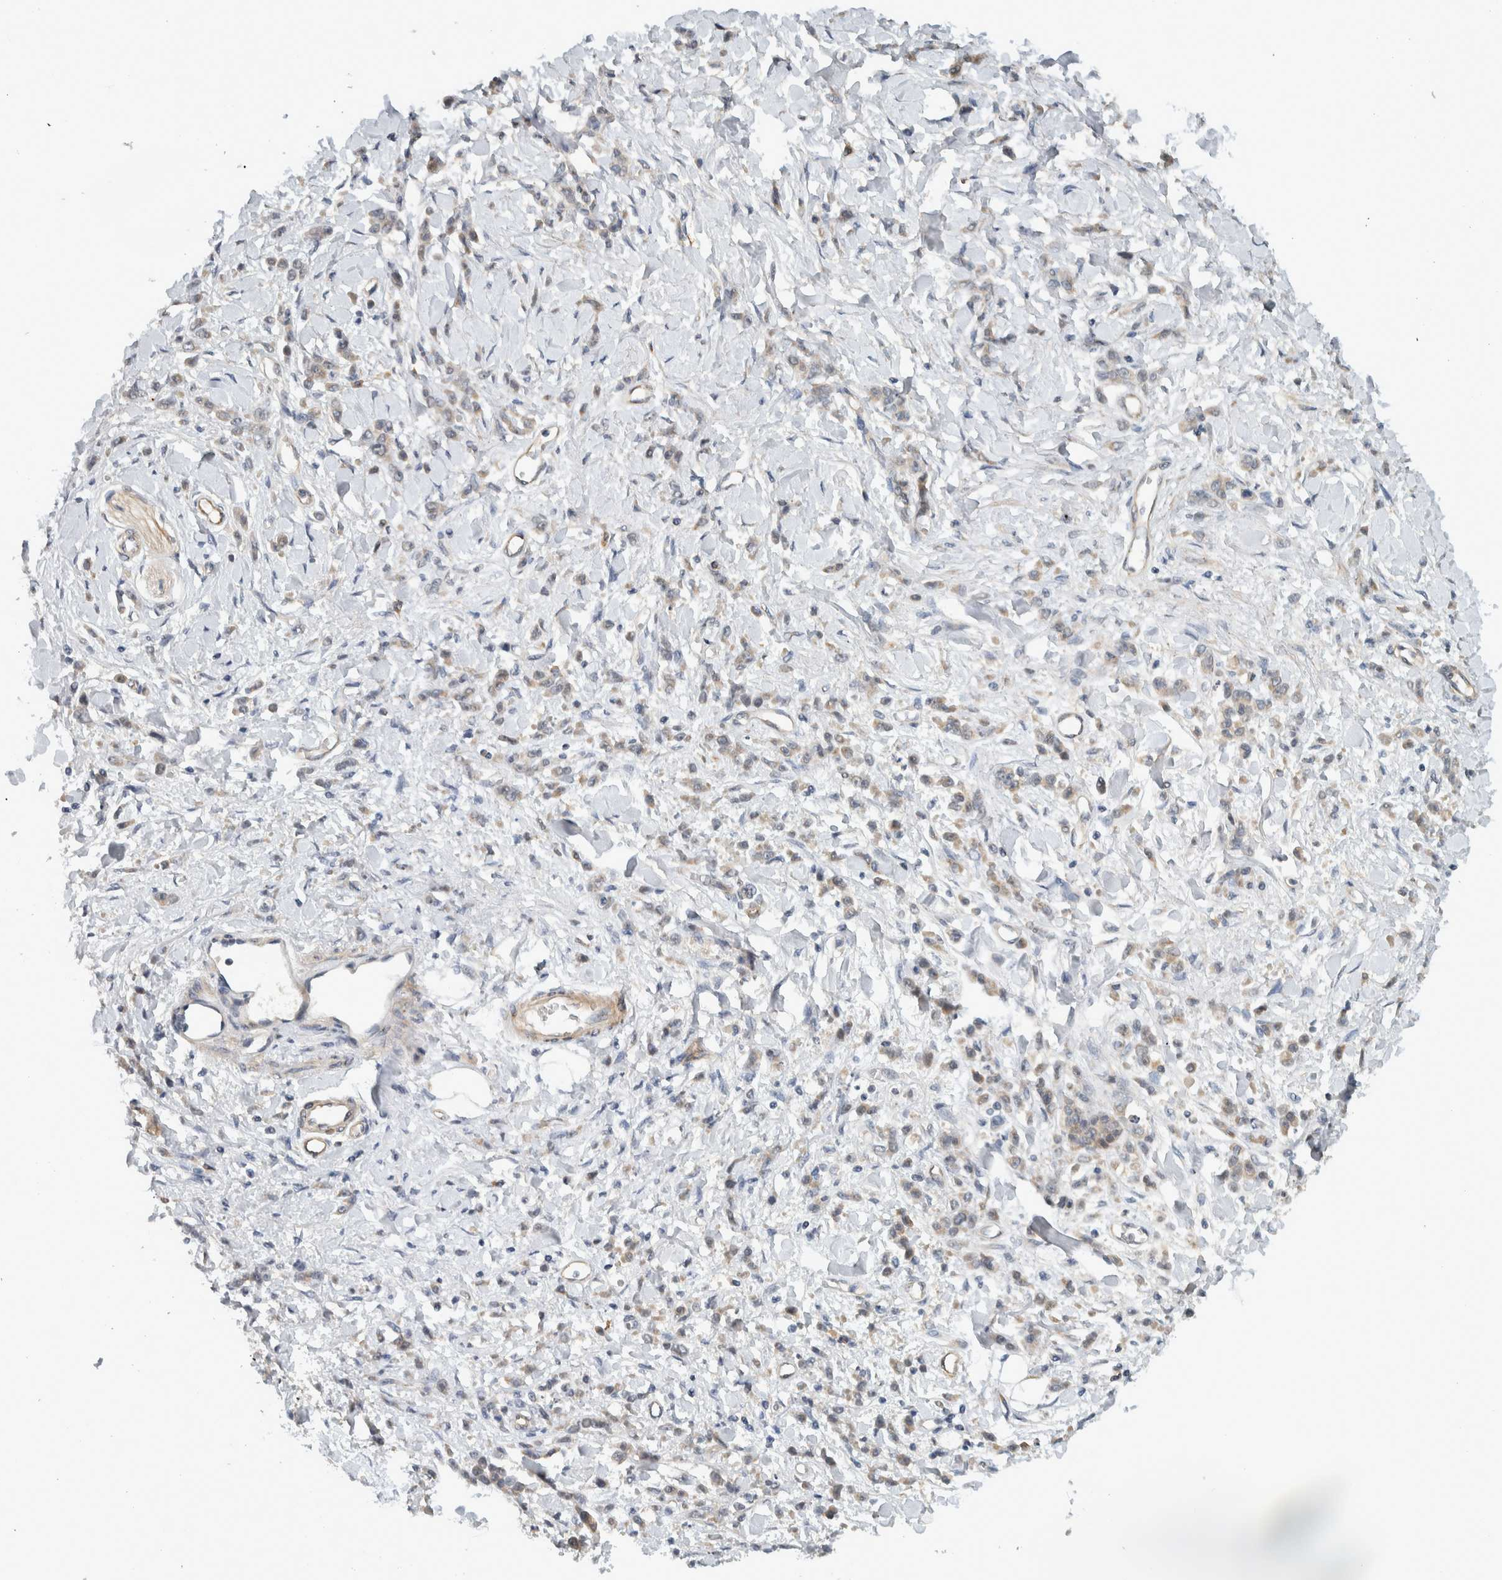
{"staining": {"intensity": "weak", "quantity": "25%-75%", "location": "cytoplasmic/membranous"}, "tissue": "stomach cancer", "cell_type": "Tumor cells", "image_type": "cancer", "snomed": [{"axis": "morphology", "description": "Normal tissue, NOS"}, {"axis": "morphology", "description": "Adenocarcinoma, NOS"}, {"axis": "topography", "description": "Stomach"}], "caption": "Protein expression analysis of stomach cancer (adenocarcinoma) shows weak cytoplasmic/membranous positivity in approximately 25%-75% of tumor cells.", "gene": "MPRIP", "patient": {"sex": "male", "age": 82}}